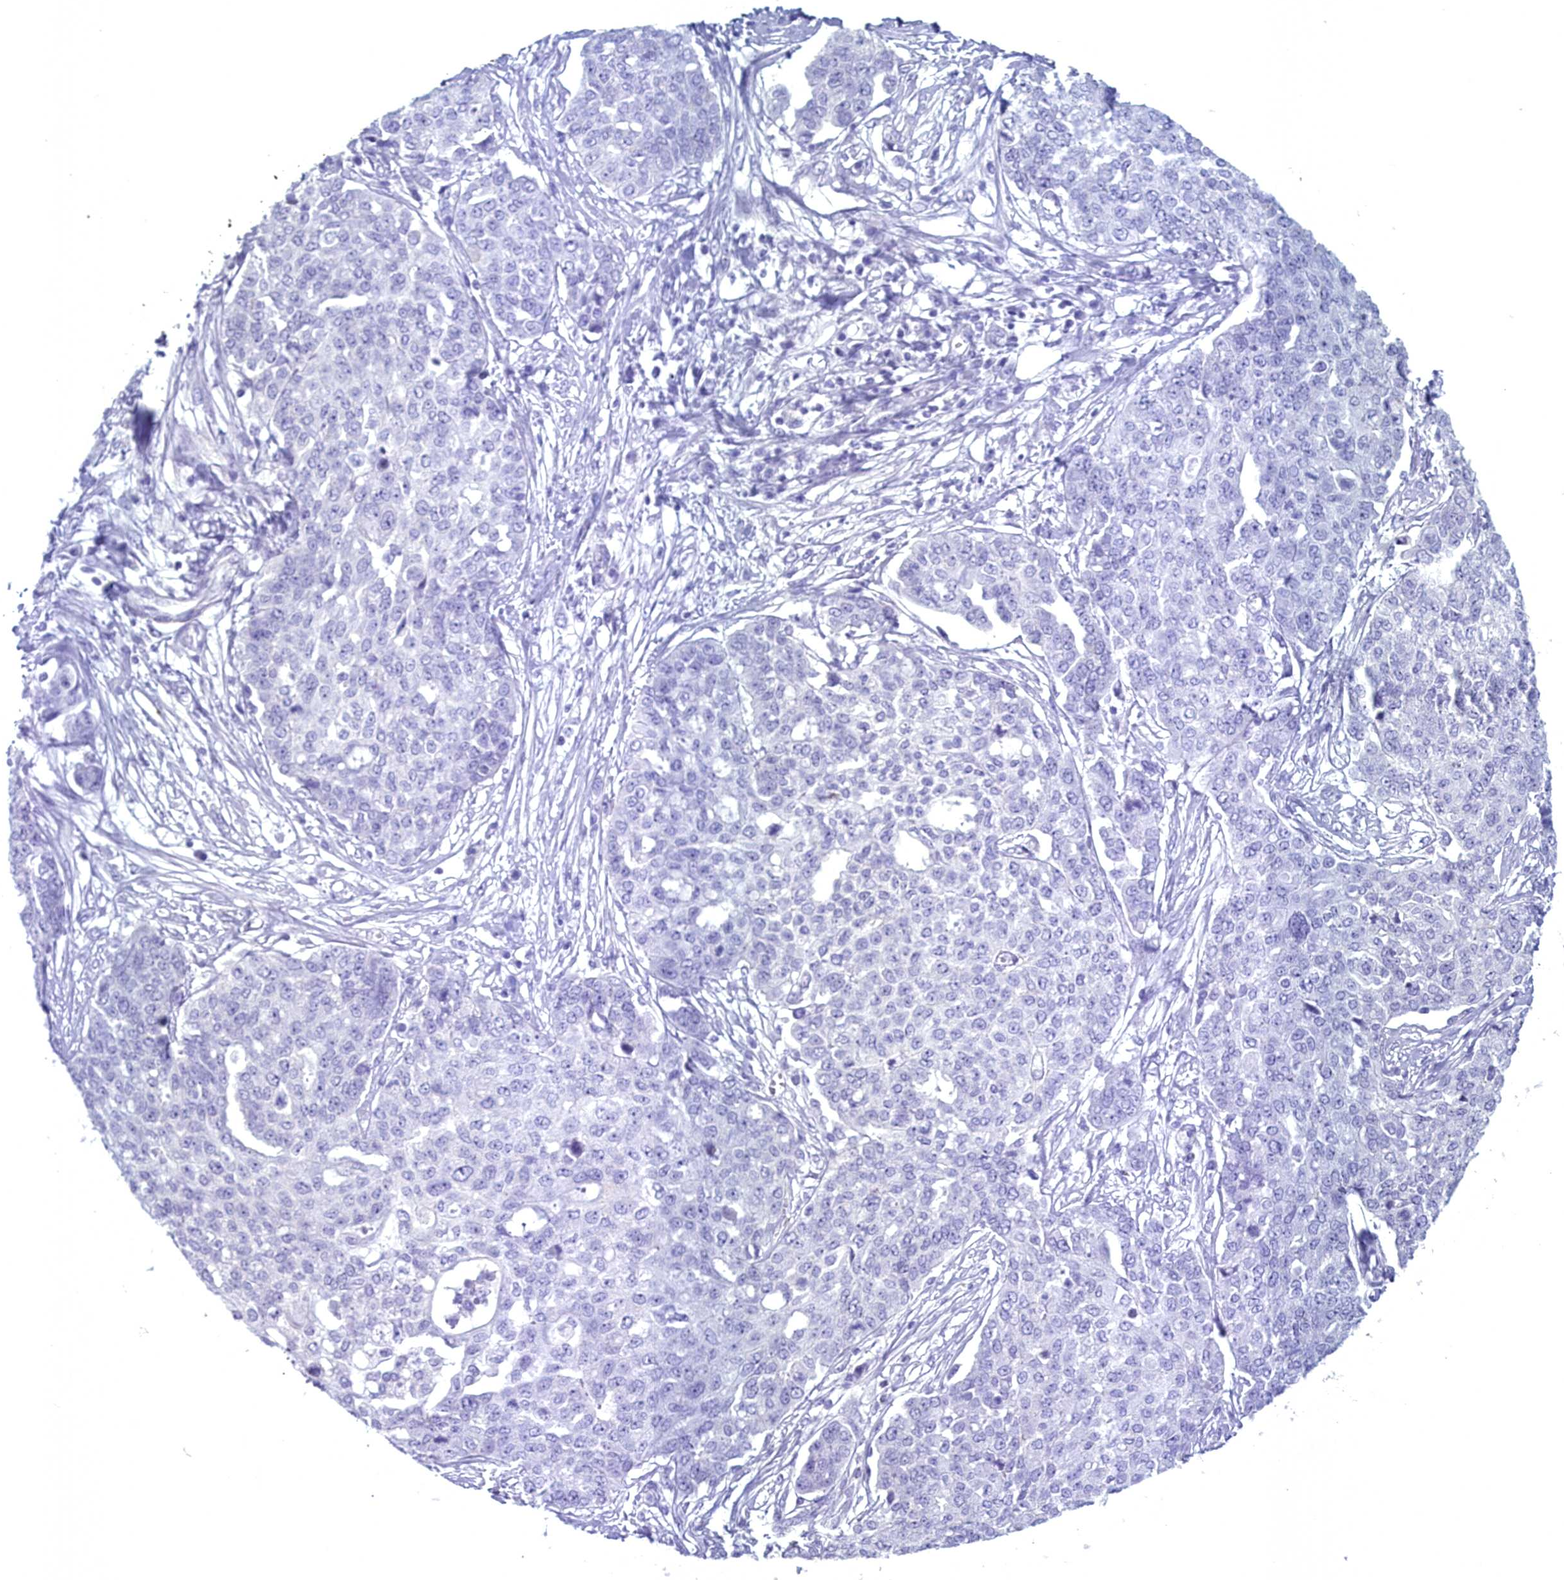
{"staining": {"intensity": "negative", "quantity": "none", "location": "none"}, "tissue": "ovarian cancer", "cell_type": "Tumor cells", "image_type": "cancer", "snomed": [{"axis": "morphology", "description": "Cystadenocarcinoma, serous, NOS"}, {"axis": "topography", "description": "Soft tissue"}, {"axis": "topography", "description": "Ovary"}], "caption": "This micrograph is of ovarian cancer (serous cystadenocarcinoma) stained with immunohistochemistry to label a protein in brown with the nuclei are counter-stained blue. There is no positivity in tumor cells.", "gene": "MAP6", "patient": {"sex": "female", "age": 57}}